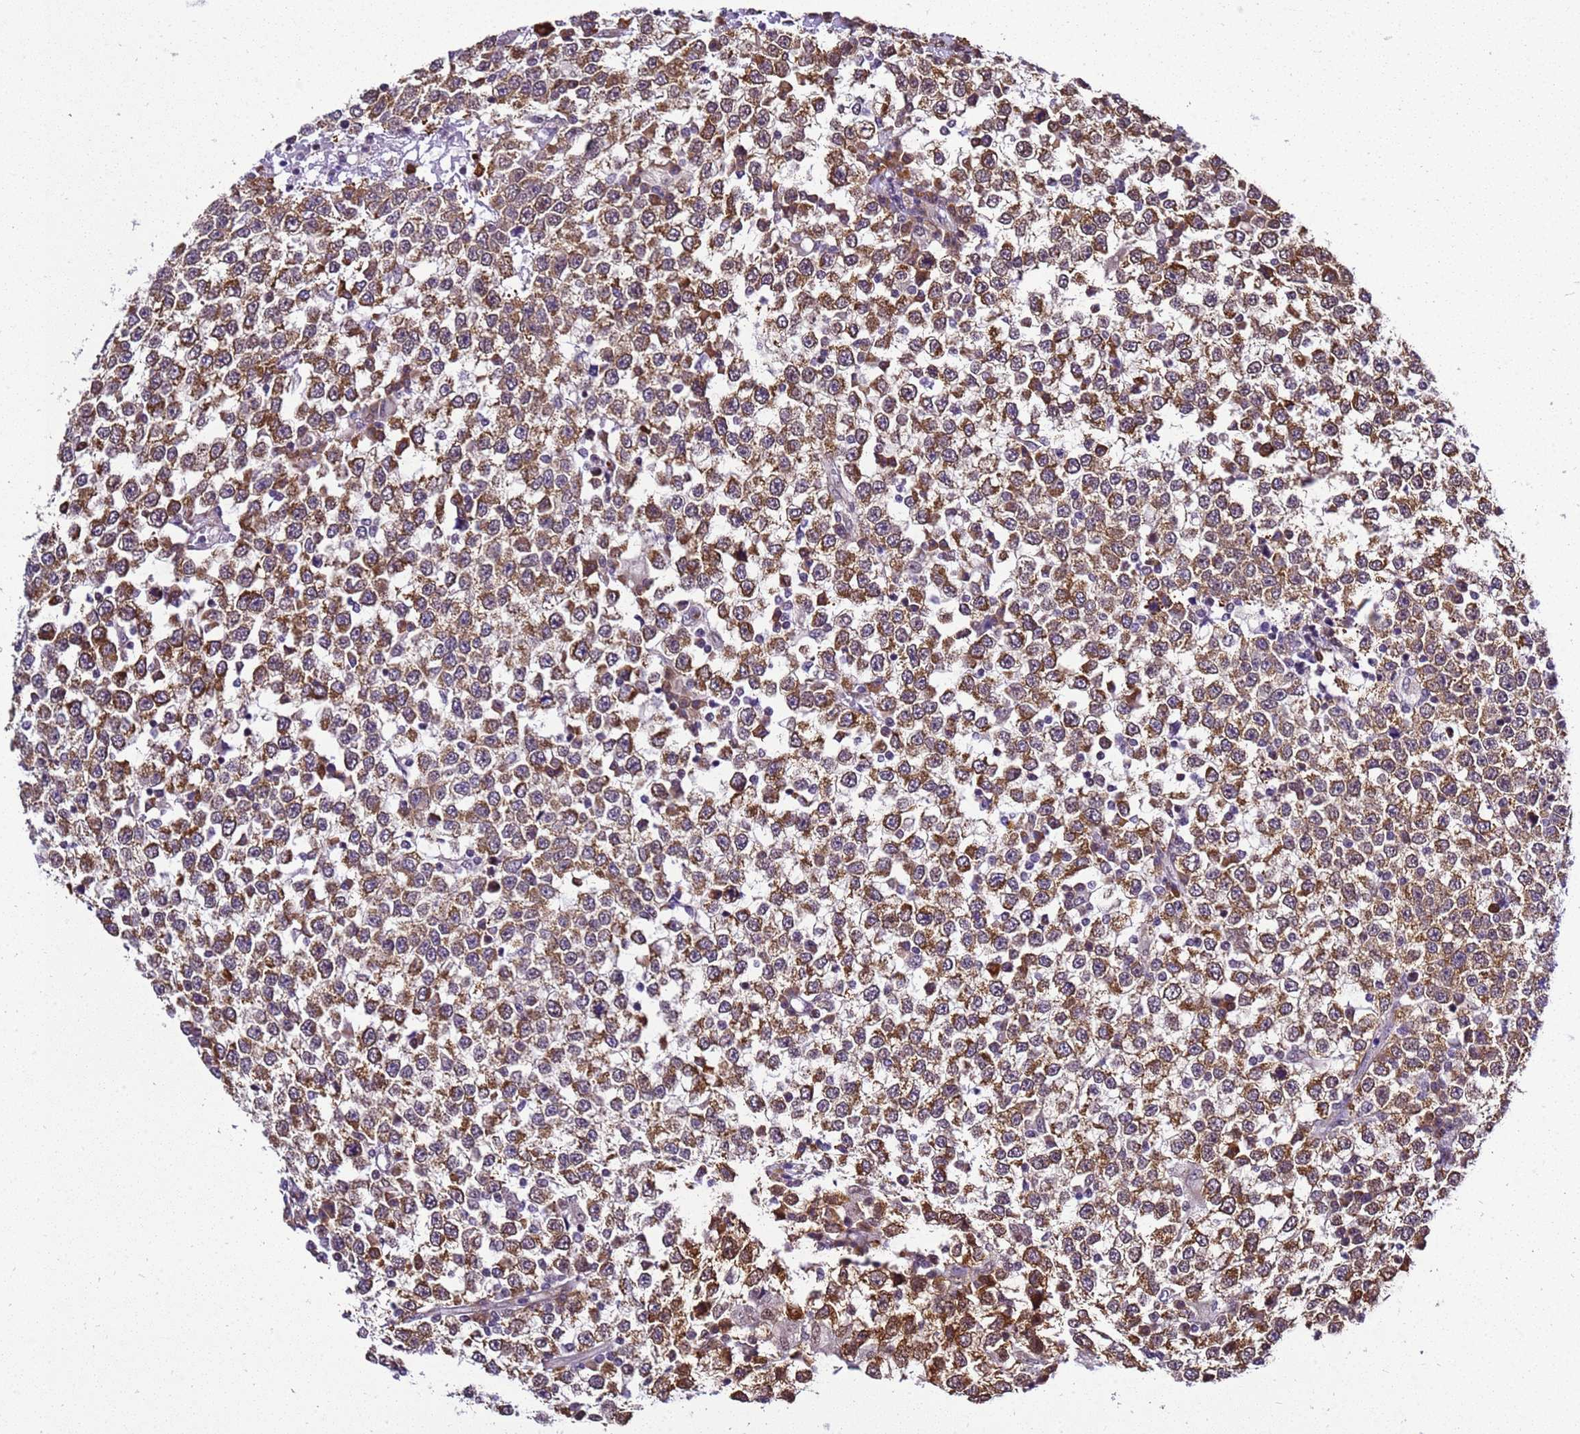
{"staining": {"intensity": "moderate", "quantity": ">75%", "location": "cytoplasmic/membranous"}, "tissue": "testis cancer", "cell_type": "Tumor cells", "image_type": "cancer", "snomed": [{"axis": "morphology", "description": "Seminoma, NOS"}, {"axis": "topography", "description": "Testis"}], "caption": "Immunohistochemistry (IHC) histopathology image of human testis cancer stained for a protein (brown), which displays medium levels of moderate cytoplasmic/membranous staining in approximately >75% of tumor cells.", "gene": "SMN1", "patient": {"sex": "male", "age": 65}}